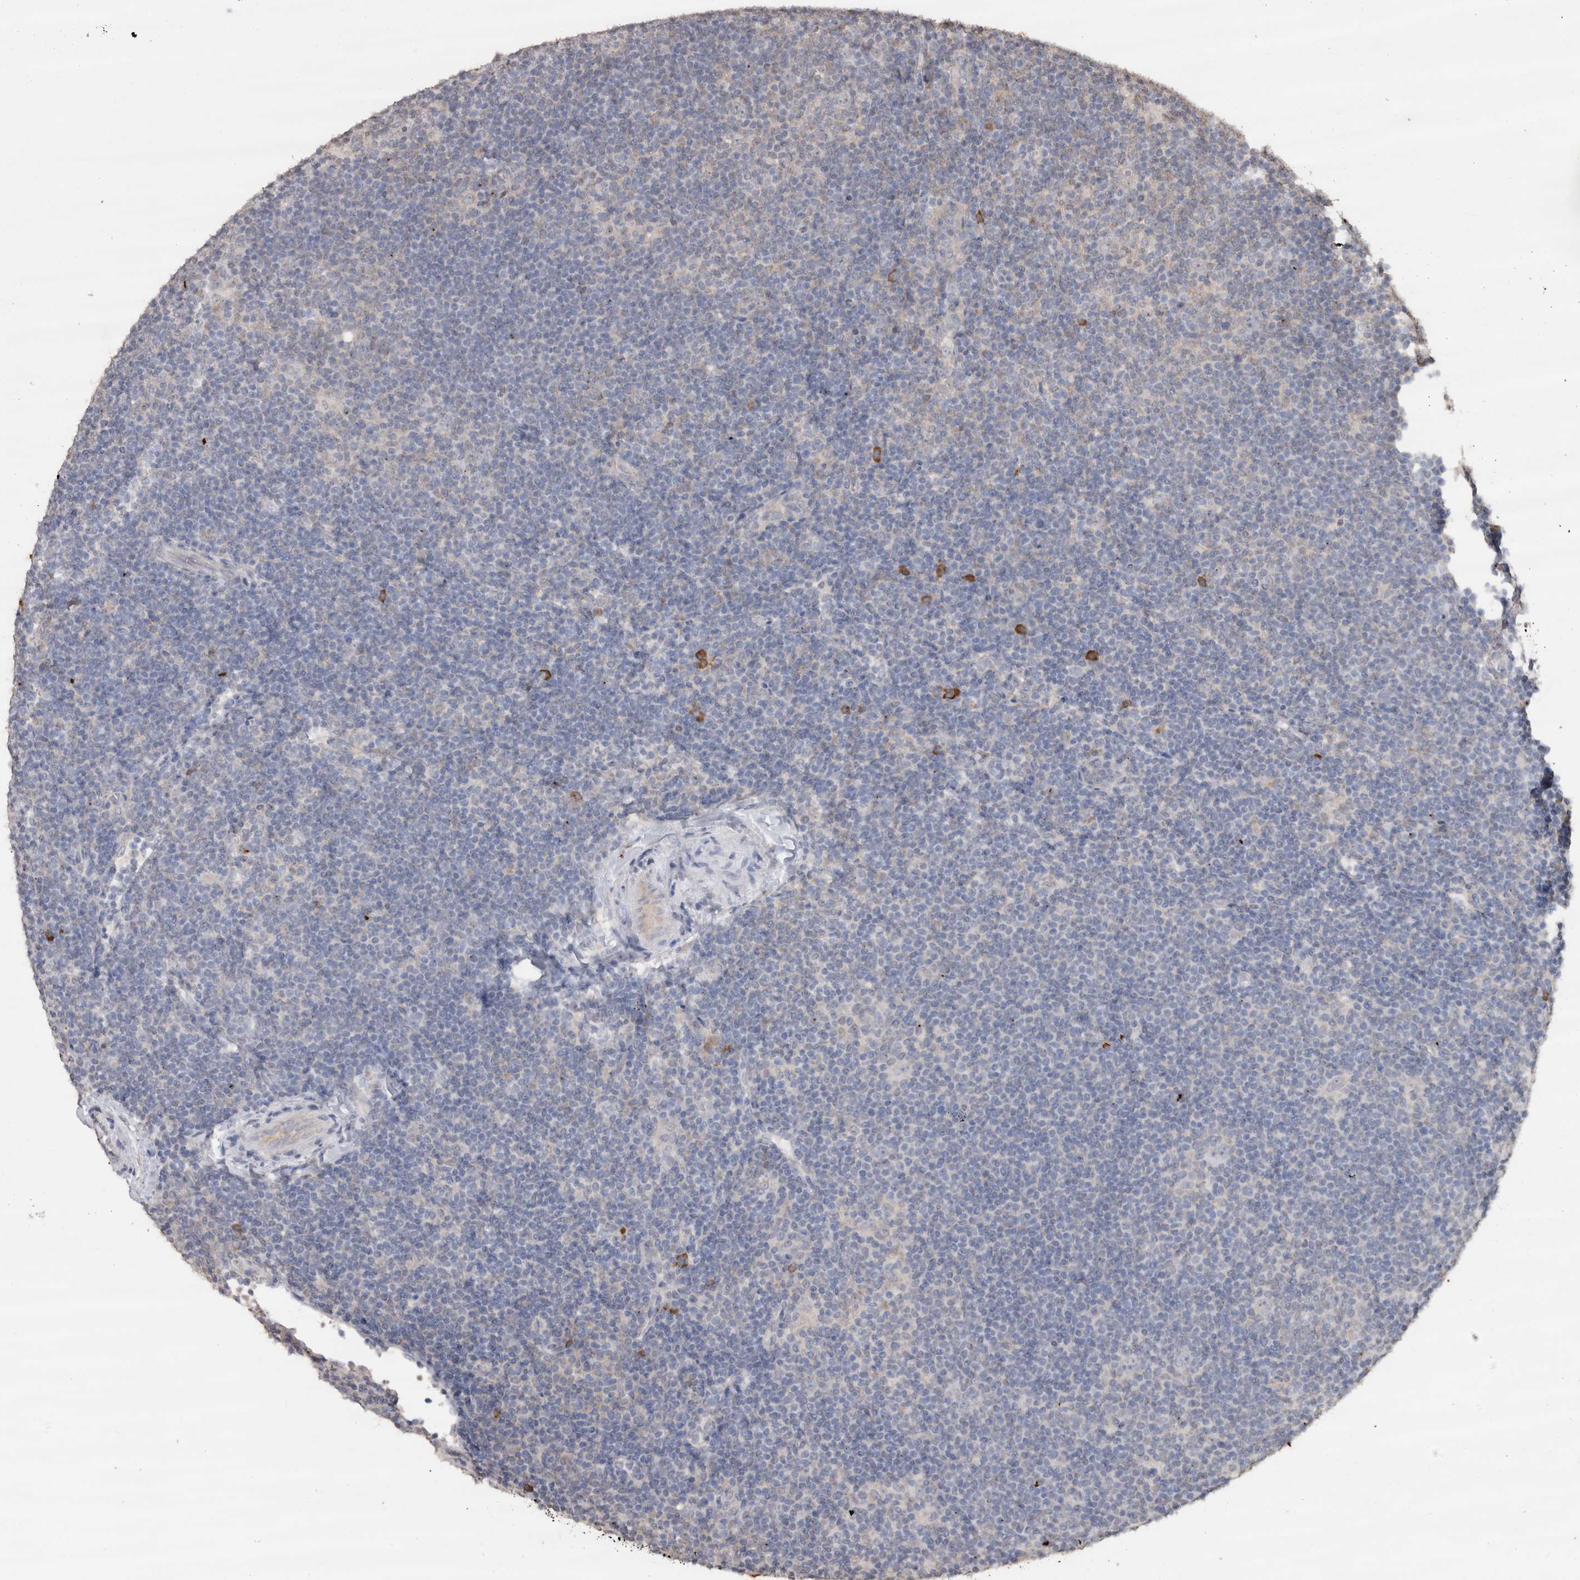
{"staining": {"intensity": "negative", "quantity": "none", "location": "none"}, "tissue": "lymphoma", "cell_type": "Tumor cells", "image_type": "cancer", "snomed": [{"axis": "morphology", "description": "Hodgkin's disease, NOS"}, {"axis": "topography", "description": "Lymph node"}], "caption": "A high-resolution histopathology image shows immunohistochemistry staining of Hodgkin's disease, which displays no significant positivity in tumor cells.", "gene": "CRELD2", "patient": {"sex": "female", "age": 57}}